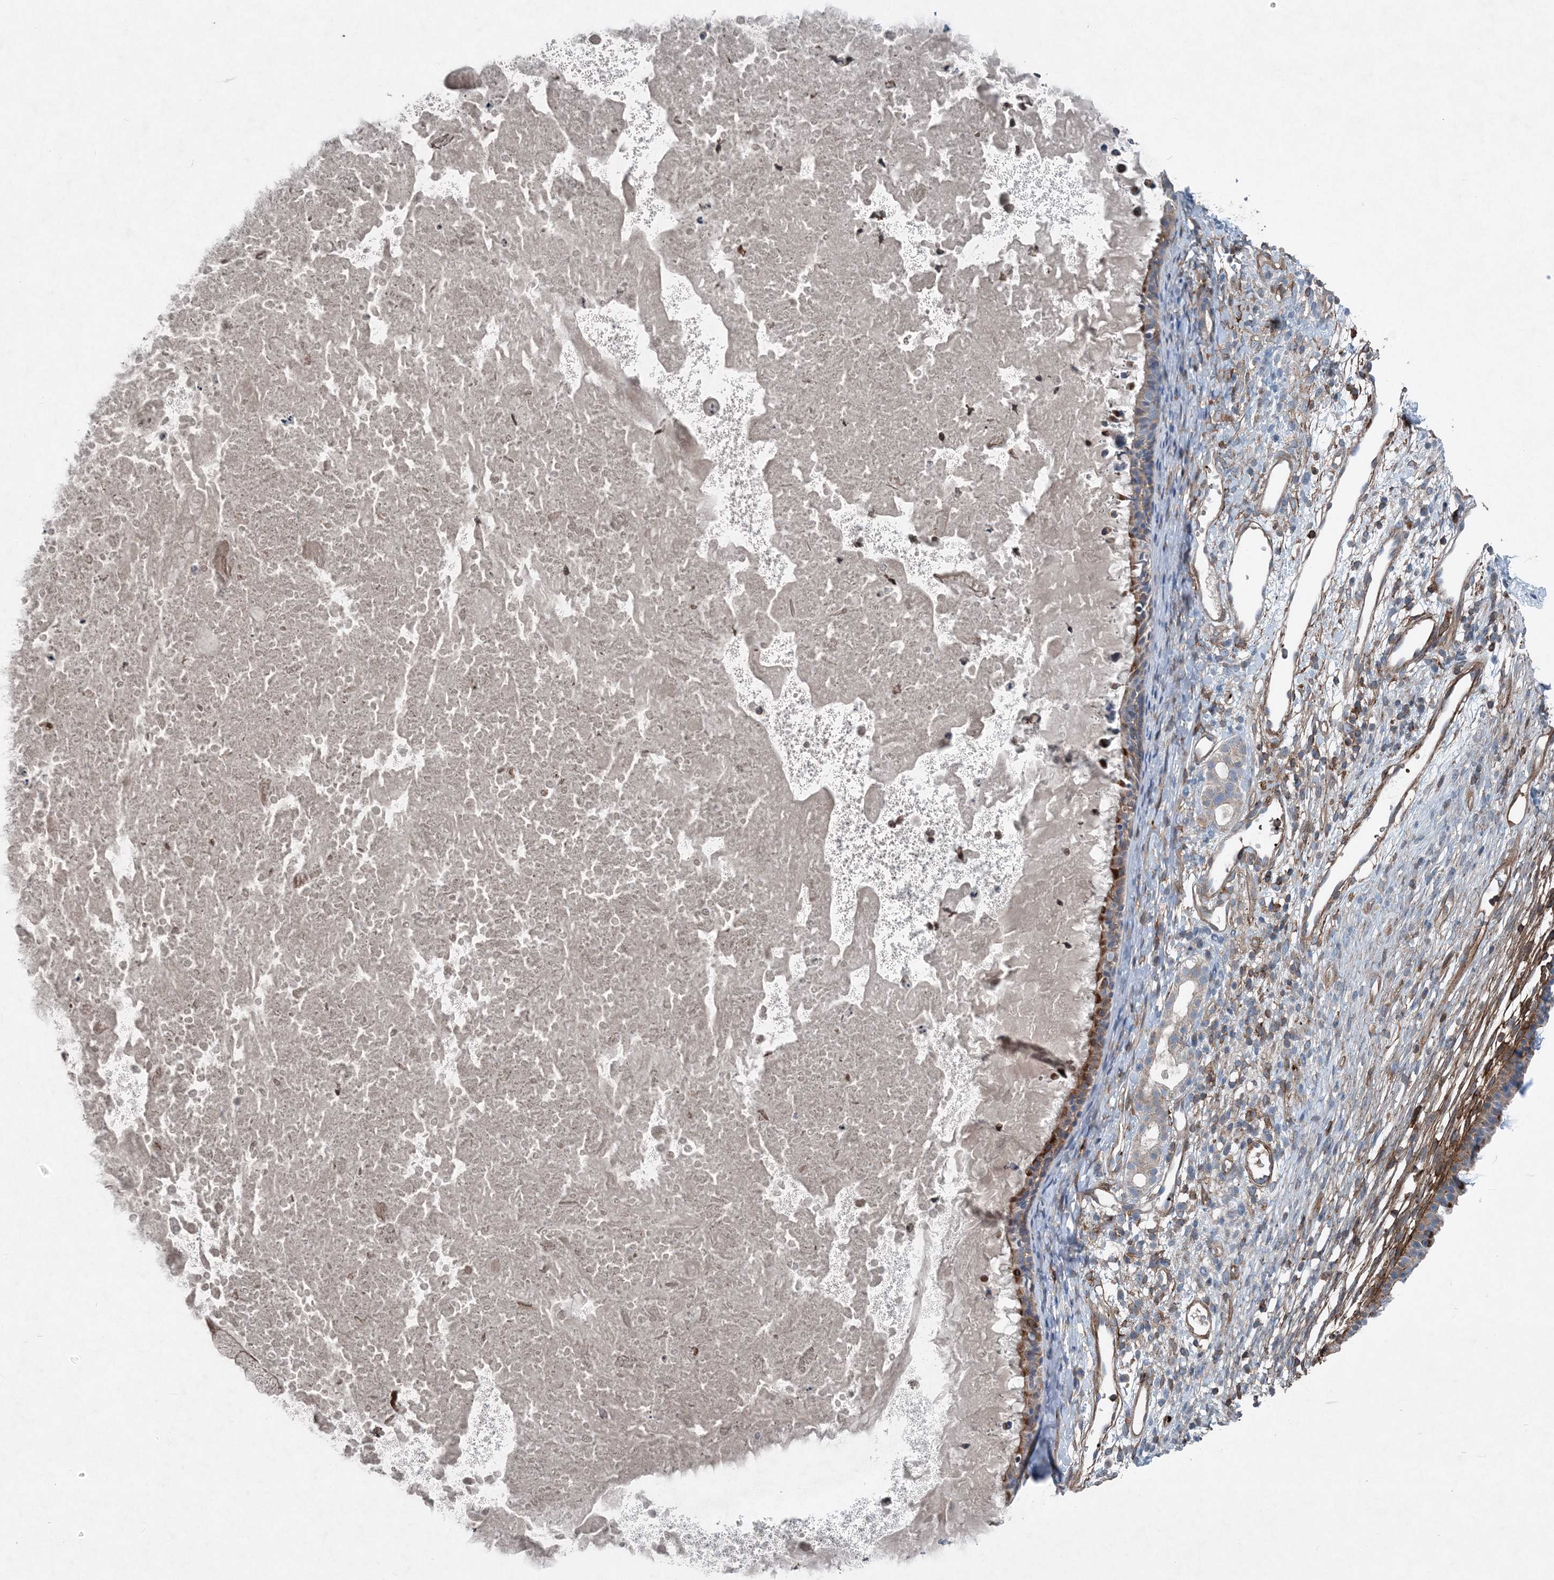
{"staining": {"intensity": "moderate", "quantity": "25%-75%", "location": "cytoplasmic/membranous"}, "tissue": "nasopharynx", "cell_type": "Respiratory epithelial cells", "image_type": "normal", "snomed": [{"axis": "morphology", "description": "Normal tissue, NOS"}, {"axis": "topography", "description": "Nasopharynx"}], "caption": "A brown stain labels moderate cytoplasmic/membranous staining of a protein in respiratory epithelial cells of benign human nasopharynx.", "gene": "DGUOK", "patient": {"sex": "male", "age": 22}}